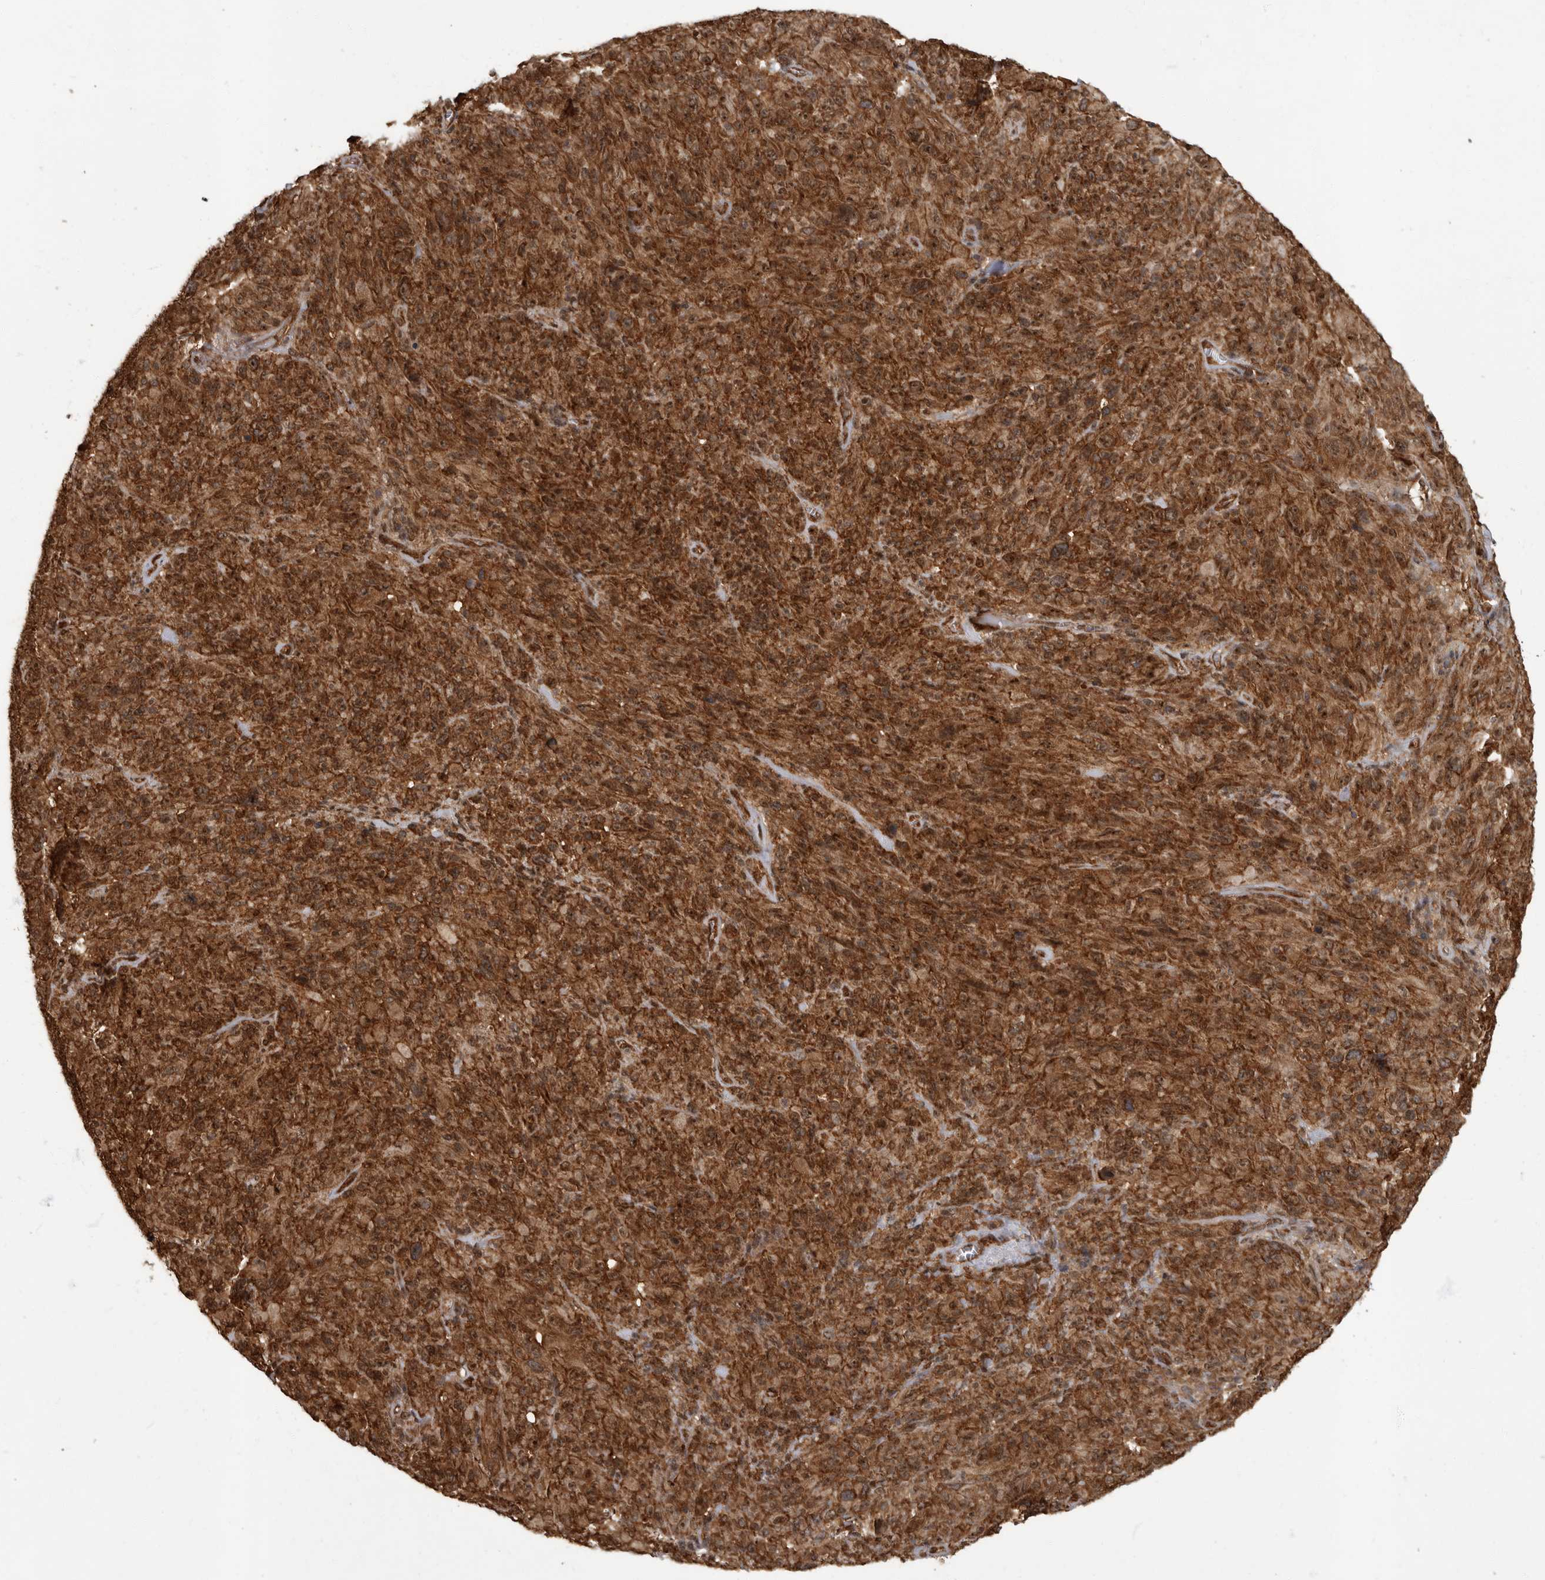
{"staining": {"intensity": "moderate", "quantity": ">75%", "location": "cytoplasmic/membranous,nuclear"}, "tissue": "melanoma", "cell_type": "Tumor cells", "image_type": "cancer", "snomed": [{"axis": "morphology", "description": "Malignant melanoma, NOS"}, {"axis": "topography", "description": "Skin of head"}], "caption": "Melanoma stained for a protein (brown) demonstrates moderate cytoplasmic/membranous and nuclear positive staining in about >75% of tumor cells.", "gene": "VPS50", "patient": {"sex": "male", "age": 96}}